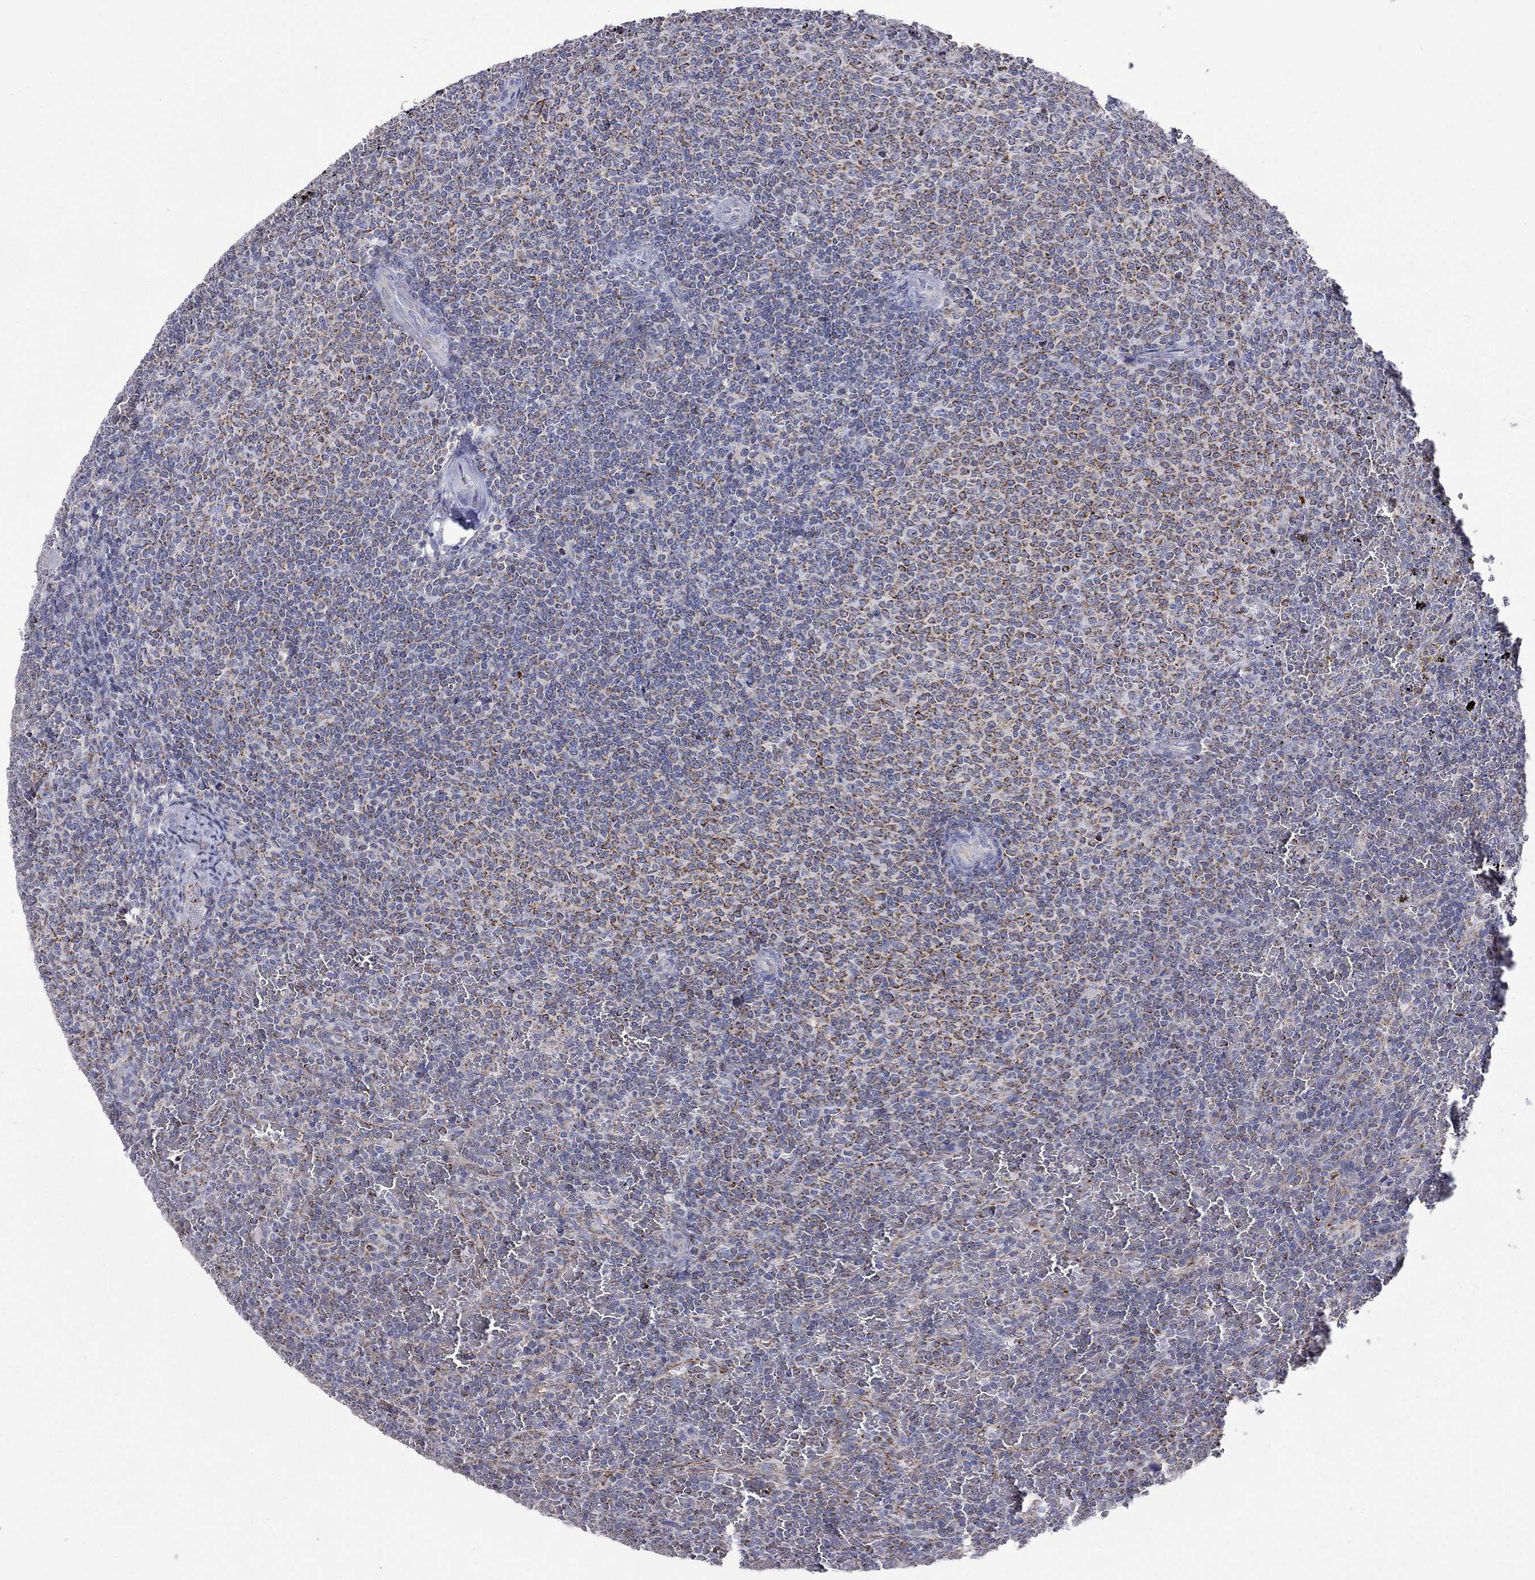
{"staining": {"intensity": "strong", "quantity": "25%-75%", "location": "cytoplasmic/membranous"}, "tissue": "lymphoma", "cell_type": "Tumor cells", "image_type": "cancer", "snomed": [{"axis": "morphology", "description": "Malignant lymphoma, non-Hodgkin's type, Low grade"}, {"axis": "topography", "description": "Spleen"}], "caption": "Immunohistochemical staining of human lymphoma exhibits high levels of strong cytoplasmic/membranous protein expression in about 25%-75% of tumor cells.", "gene": "CISD1", "patient": {"sex": "female", "age": 77}}